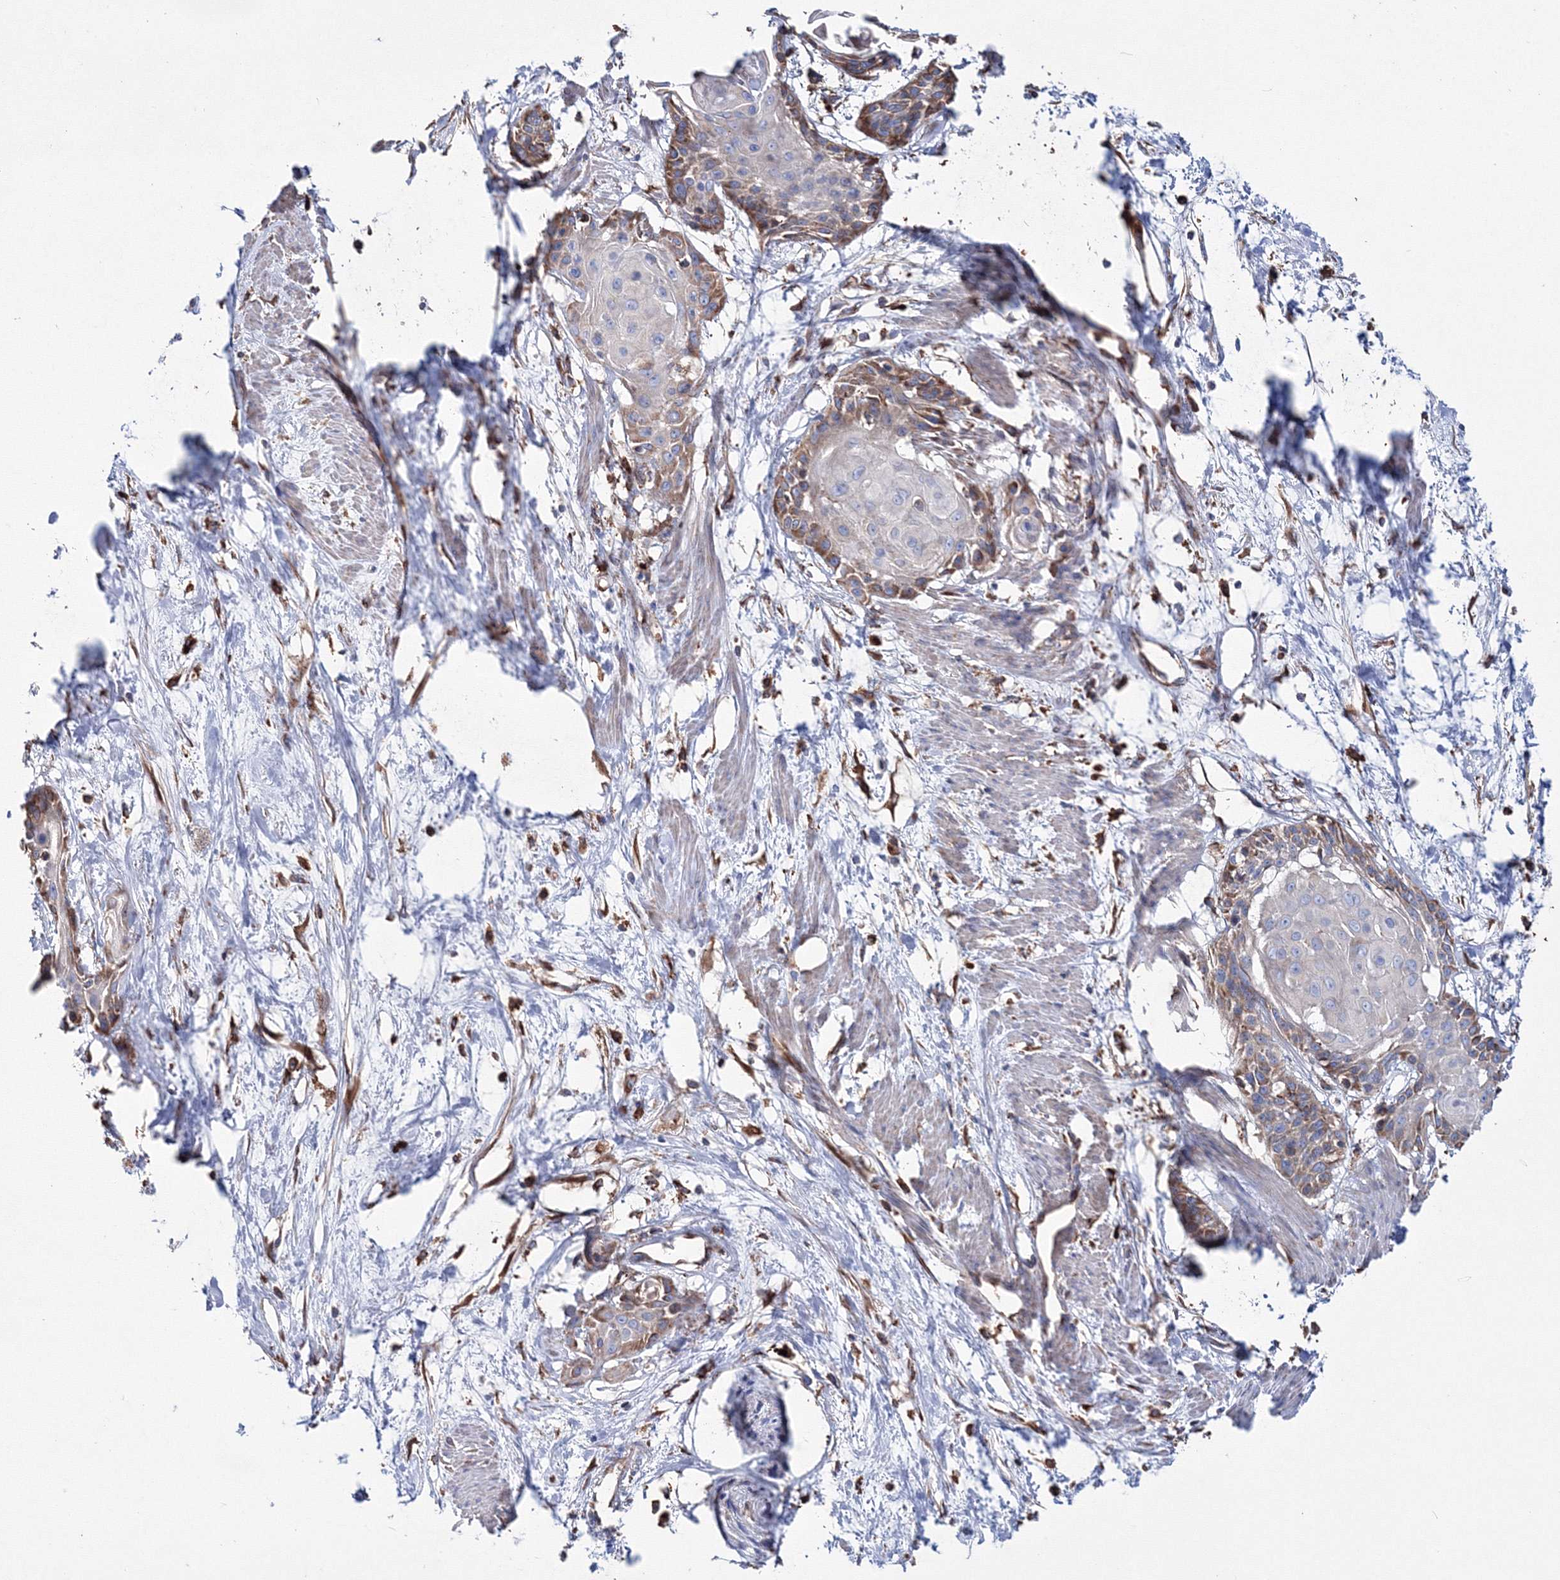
{"staining": {"intensity": "moderate", "quantity": "25%-75%", "location": "cytoplasmic/membranous"}, "tissue": "cervical cancer", "cell_type": "Tumor cells", "image_type": "cancer", "snomed": [{"axis": "morphology", "description": "Squamous cell carcinoma, NOS"}, {"axis": "topography", "description": "Cervix"}], "caption": "Immunohistochemistry histopathology image of neoplastic tissue: human cervical cancer (squamous cell carcinoma) stained using immunohistochemistry shows medium levels of moderate protein expression localized specifically in the cytoplasmic/membranous of tumor cells, appearing as a cytoplasmic/membranous brown color.", "gene": "VPS8", "patient": {"sex": "female", "age": 57}}